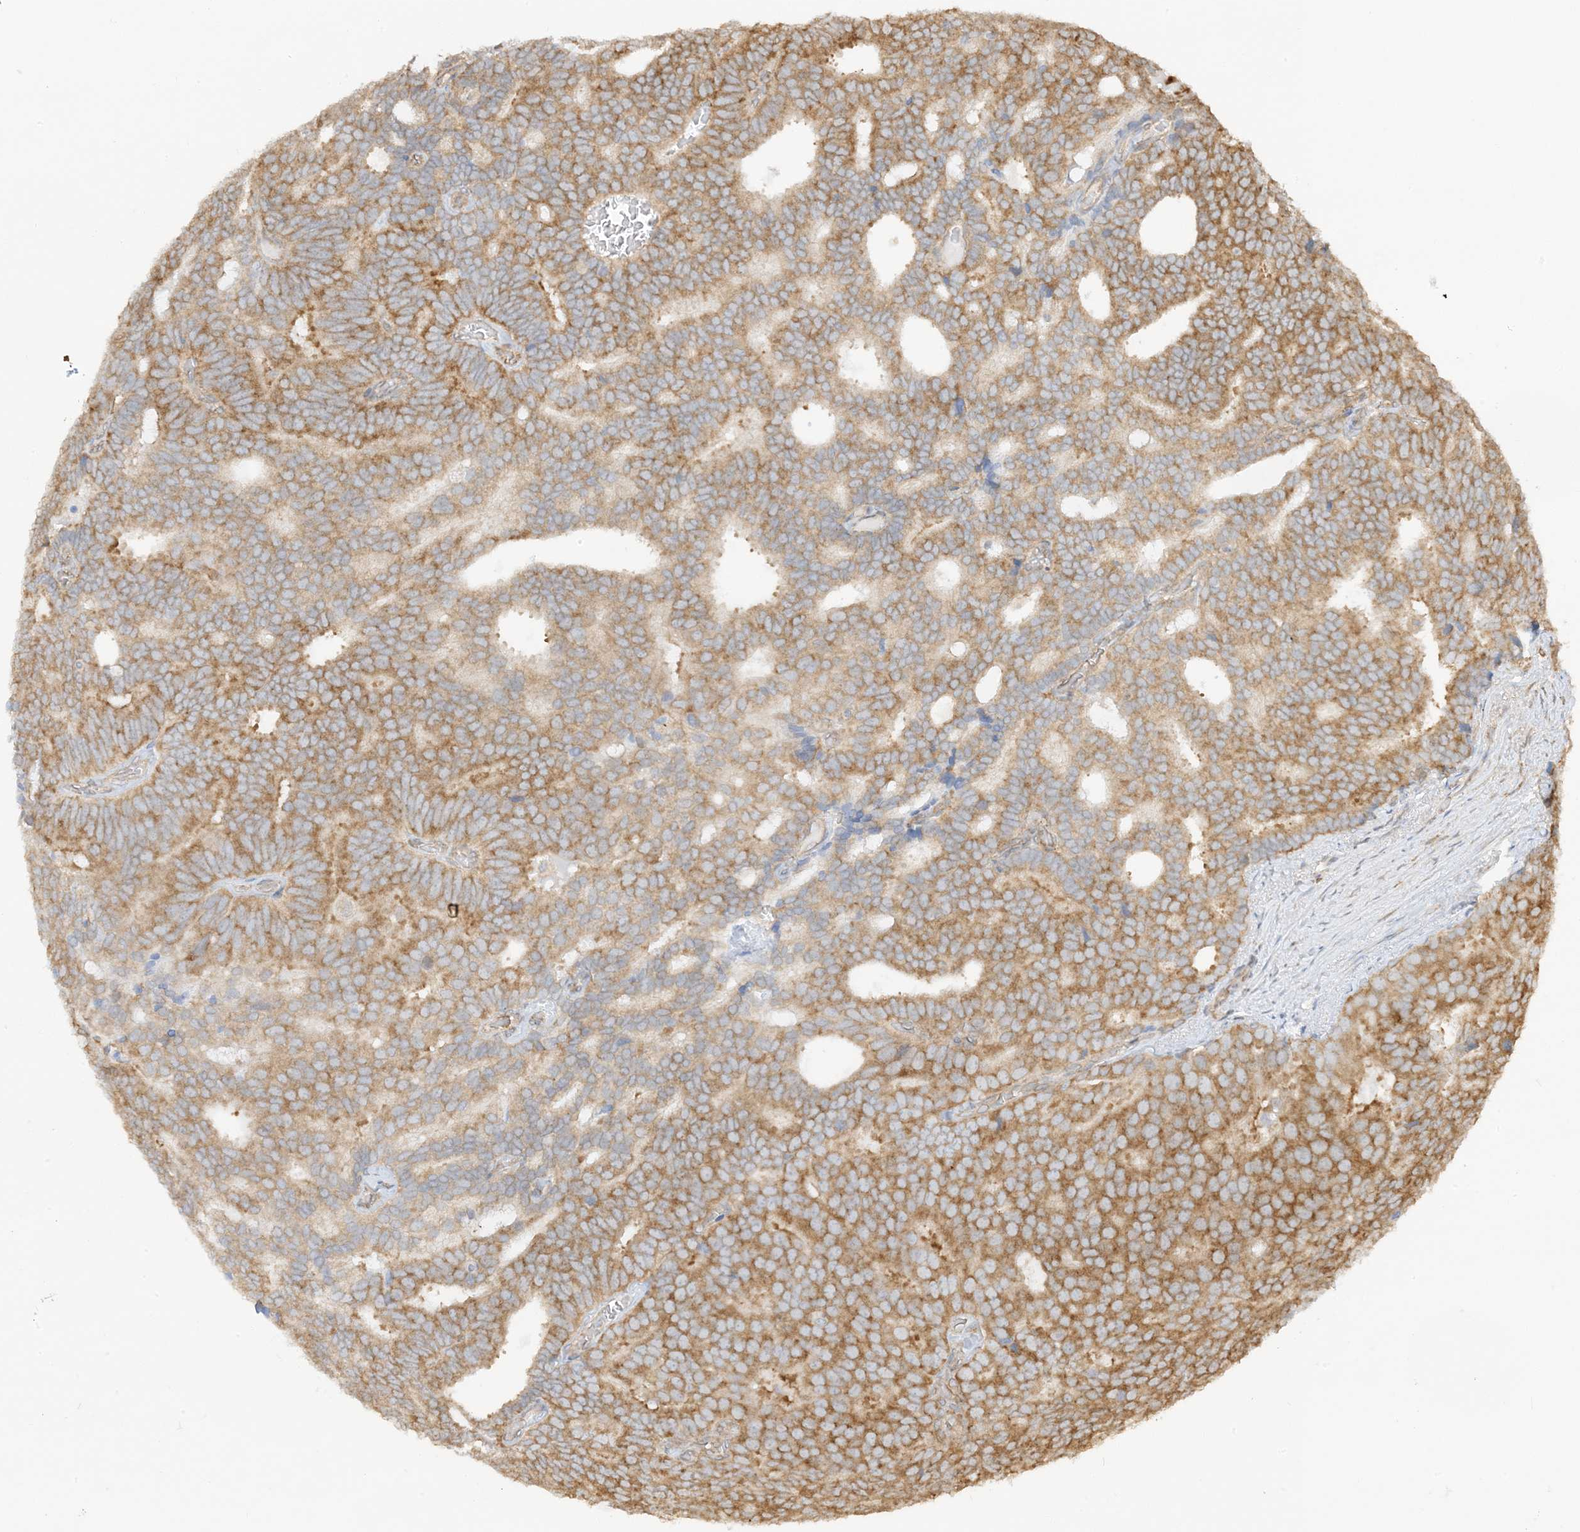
{"staining": {"intensity": "moderate", "quantity": ">75%", "location": "cytoplasmic/membranous"}, "tissue": "prostate cancer", "cell_type": "Tumor cells", "image_type": "cancer", "snomed": [{"axis": "morphology", "description": "Adenocarcinoma, Low grade"}, {"axis": "topography", "description": "Prostate"}], "caption": "Prostate cancer (adenocarcinoma (low-grade)) stained with immunohistochemistry (IHC) displays moderate cytoplasmic/membranous staining in about >75% of tumor cells.", "gene": "UBAP2L", "patient": {"sex": "male", "age": 71}}